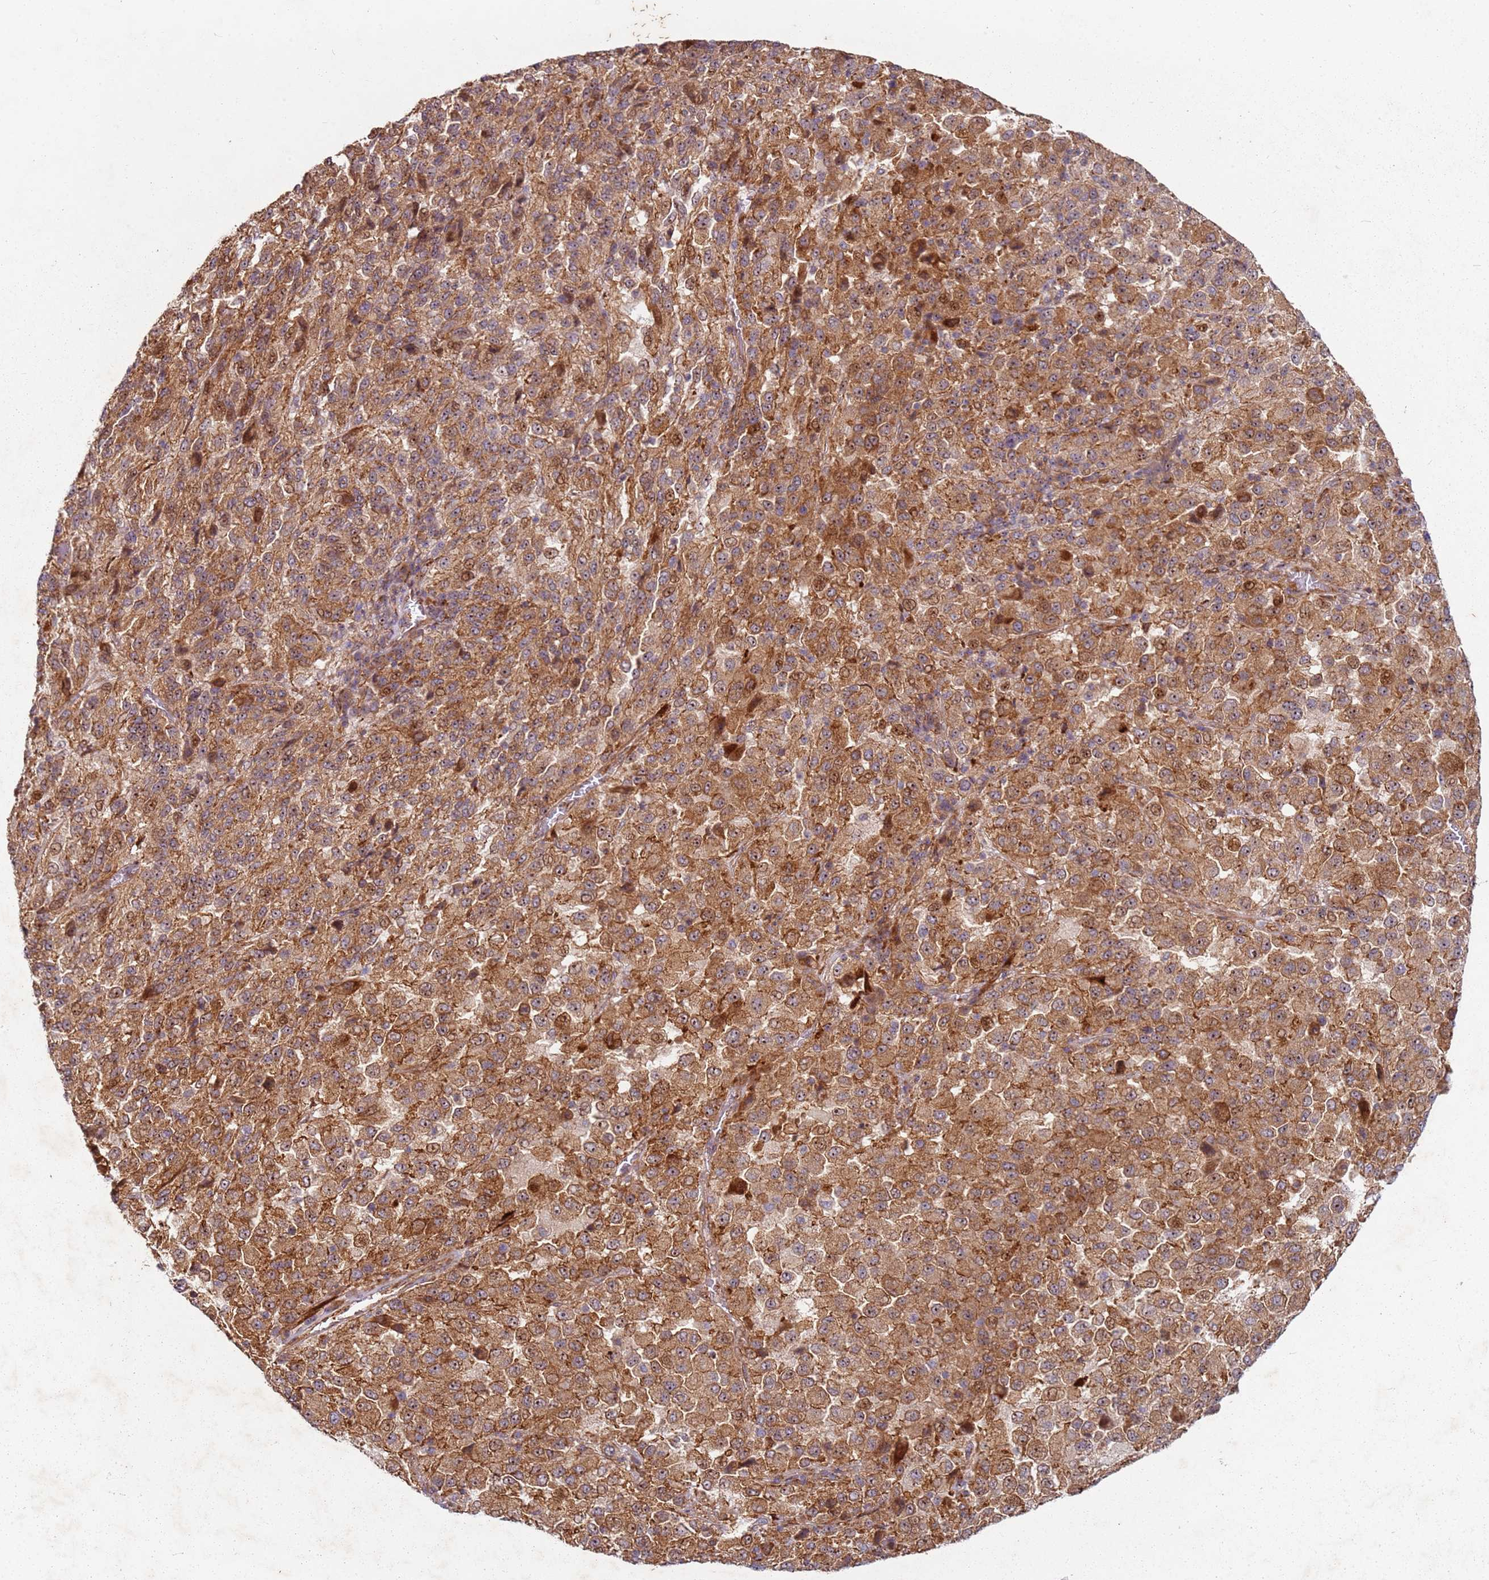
{"staining": {"intensity": "moderate", "quantity": ">75%", "location": "cytoplasmic/membranous,nuclear"}, "tissue": "melanoma", "cell_type": "Tumor cells", "image_type": "cancer", "snomed": [{"axis": "morphology", "description": "Malignant melanoma, Metastatic site"}, {"axis": "topography", "description": "Lung"}], "caption": "Immunohistochemistry of human malignant melanoma (metastatic site) demonstrates medium levels of moderate cytoplasmic/membranous and nuclear expression in approximately >75% of tumor cells.", "gene": "C2CD4B", "patient": {"sex": "male", "age": 64}}